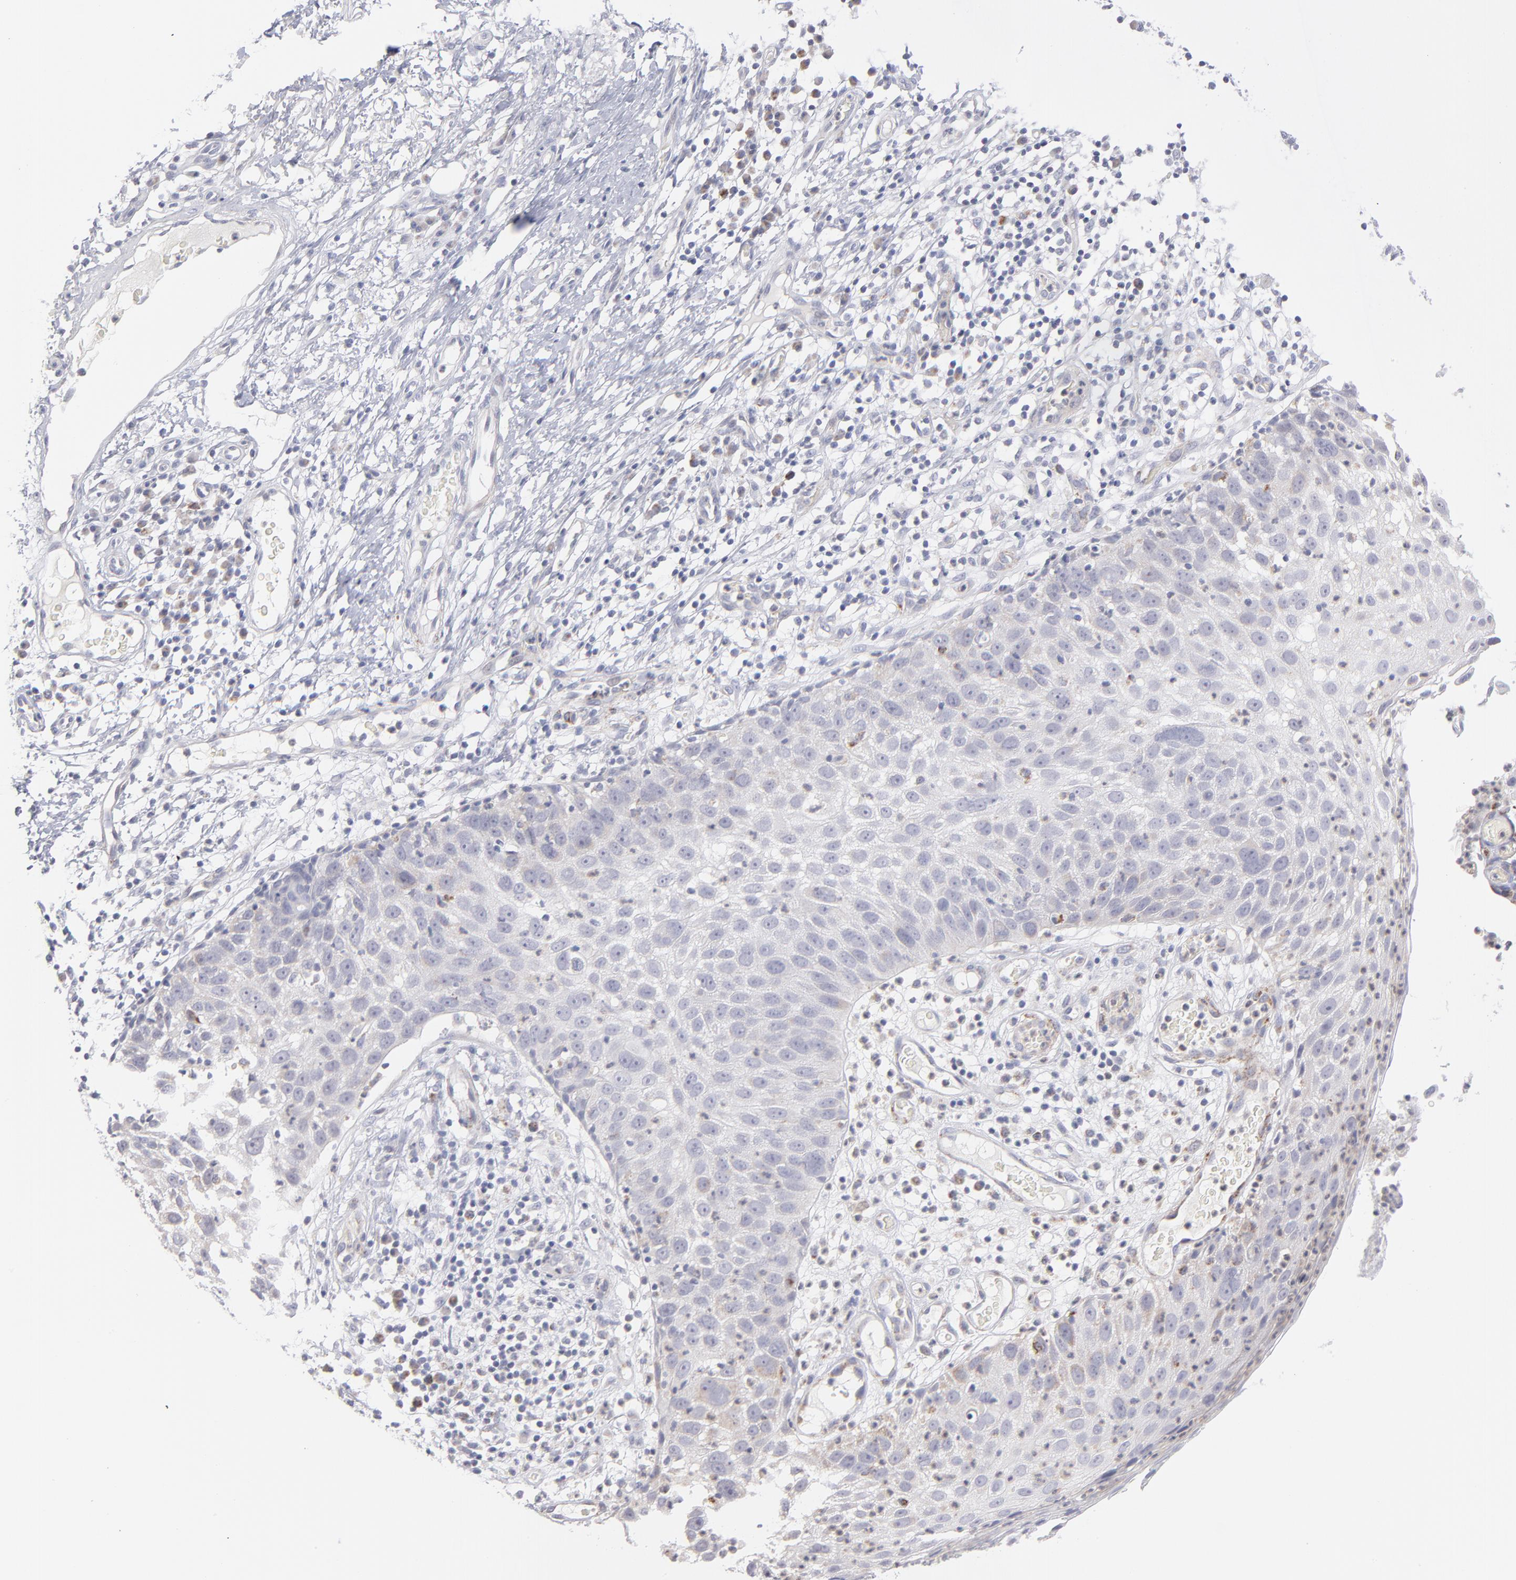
{"staining": {"intensity": "negative", "quantity": "none", "location": "none"}, "tissue": "skin cancer", "cell_type": "Tumor cells", "image_type": "cancer", "snomed": [{"axis": "morphology", "description": "Squamous cell carcinoma, NOS"}, {"axis": "topography", "description": "Skin"}], "caption": "An immunohistochemistry micrograph of skin squamous cell carcinoma is shown. There is no staining in tumor cells of skin squamous cell carcinoma.", "gene": "MTHFD2", "patient": {"sex": "male", "age": 87}}